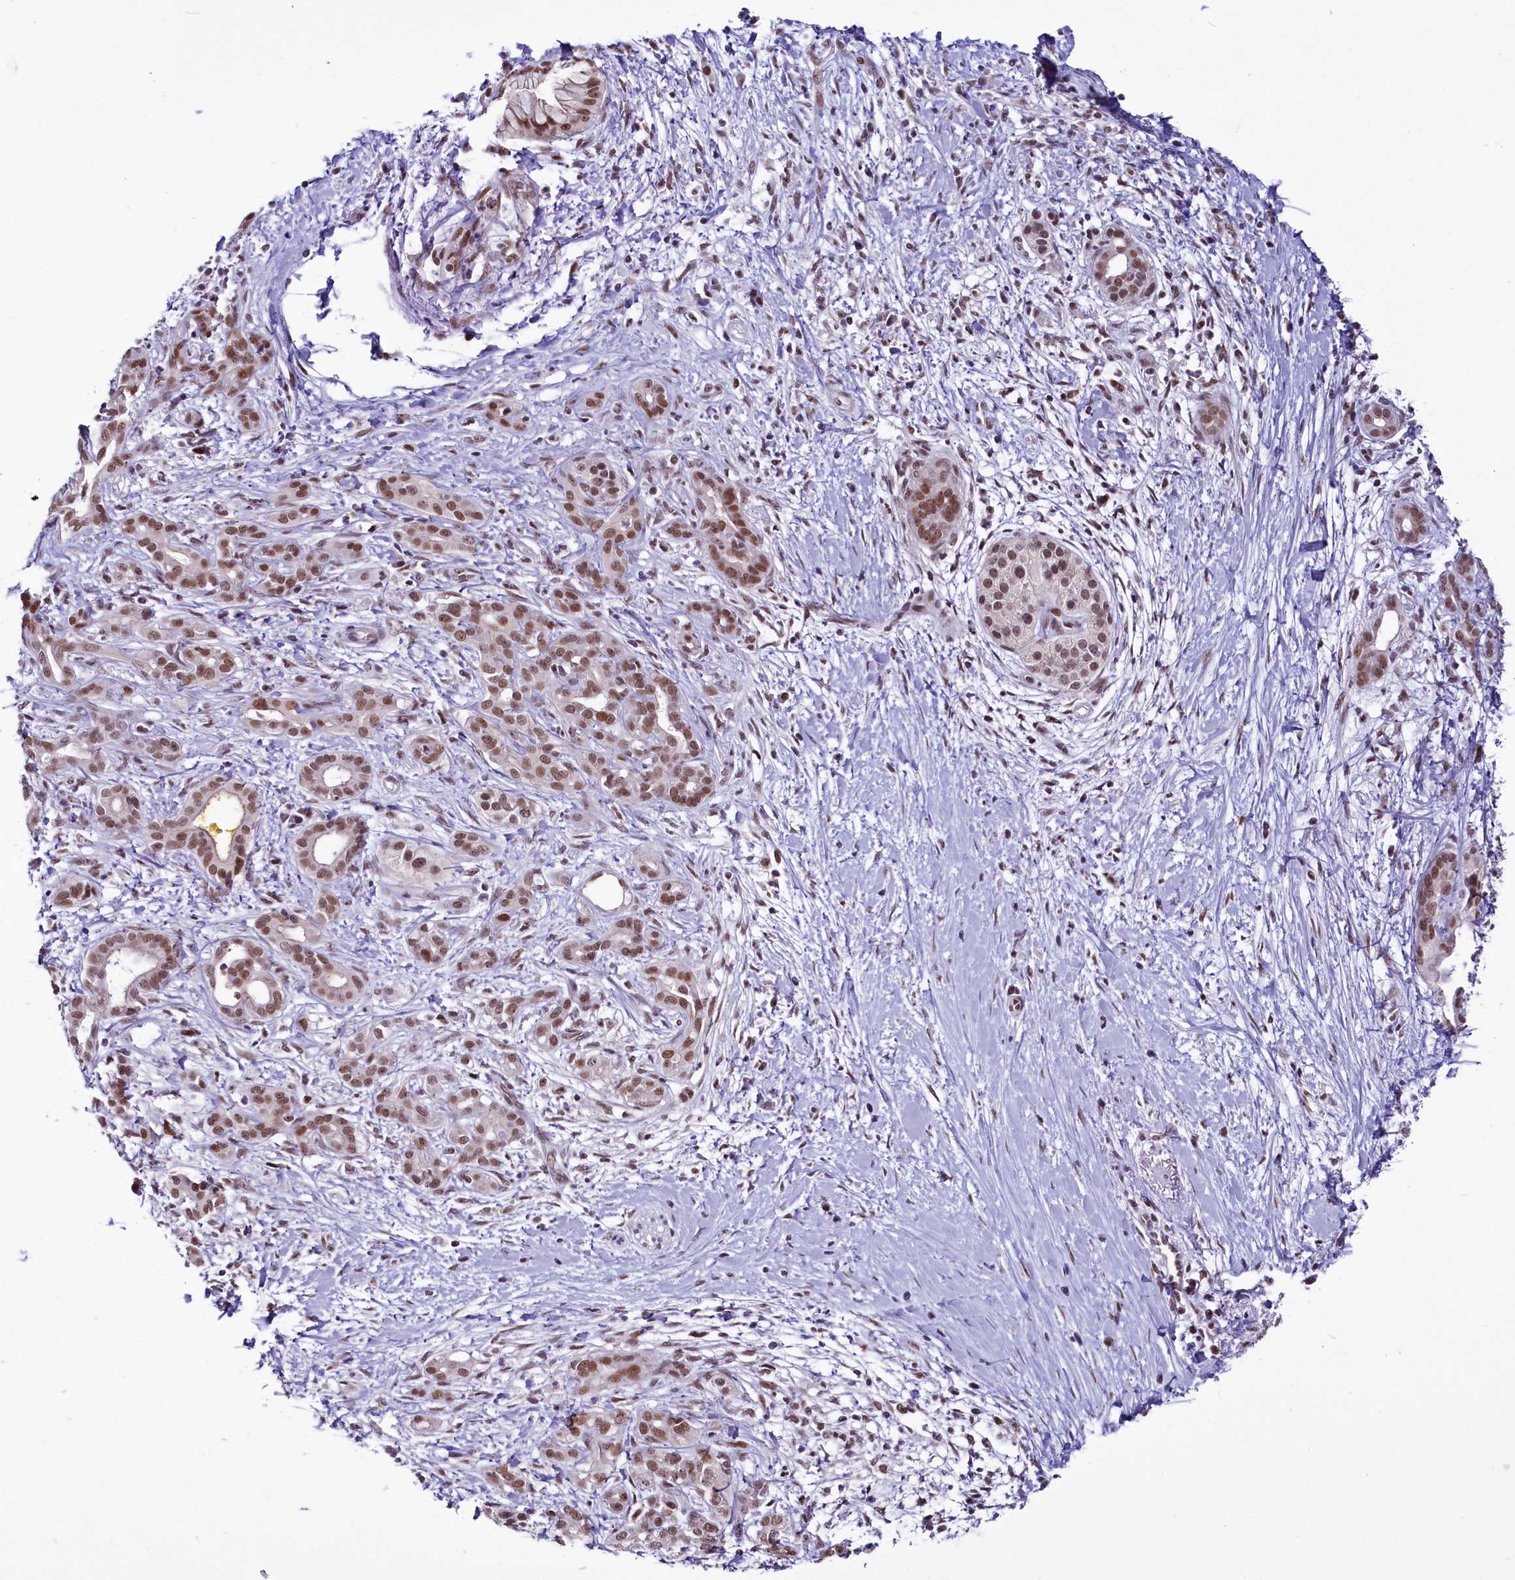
{"staining": {"intensity": "moderate", "quantity": ">75%", "location": "nuclear"}, "tissue": "pancreatic cancer", "cell_type": "Tumor cells", "image_type": "cancer", "snomed": [{"axis": "morphology", "description": "Adenocarcinoma, NOS"}, {"axis": "topography", "description": "Pancreas"}], "caption": "A brown stain shows moderate nuclear staining of a protein in human pancreatic cancer (adenocarcinoma) tumor cells. The staining was performed using DAB, with brown indicating positive protein expression. Nuclei are stained blue with hematoxylin.", "gene": "SCAF11", "patient": {"sex": "male", "age": 58}}